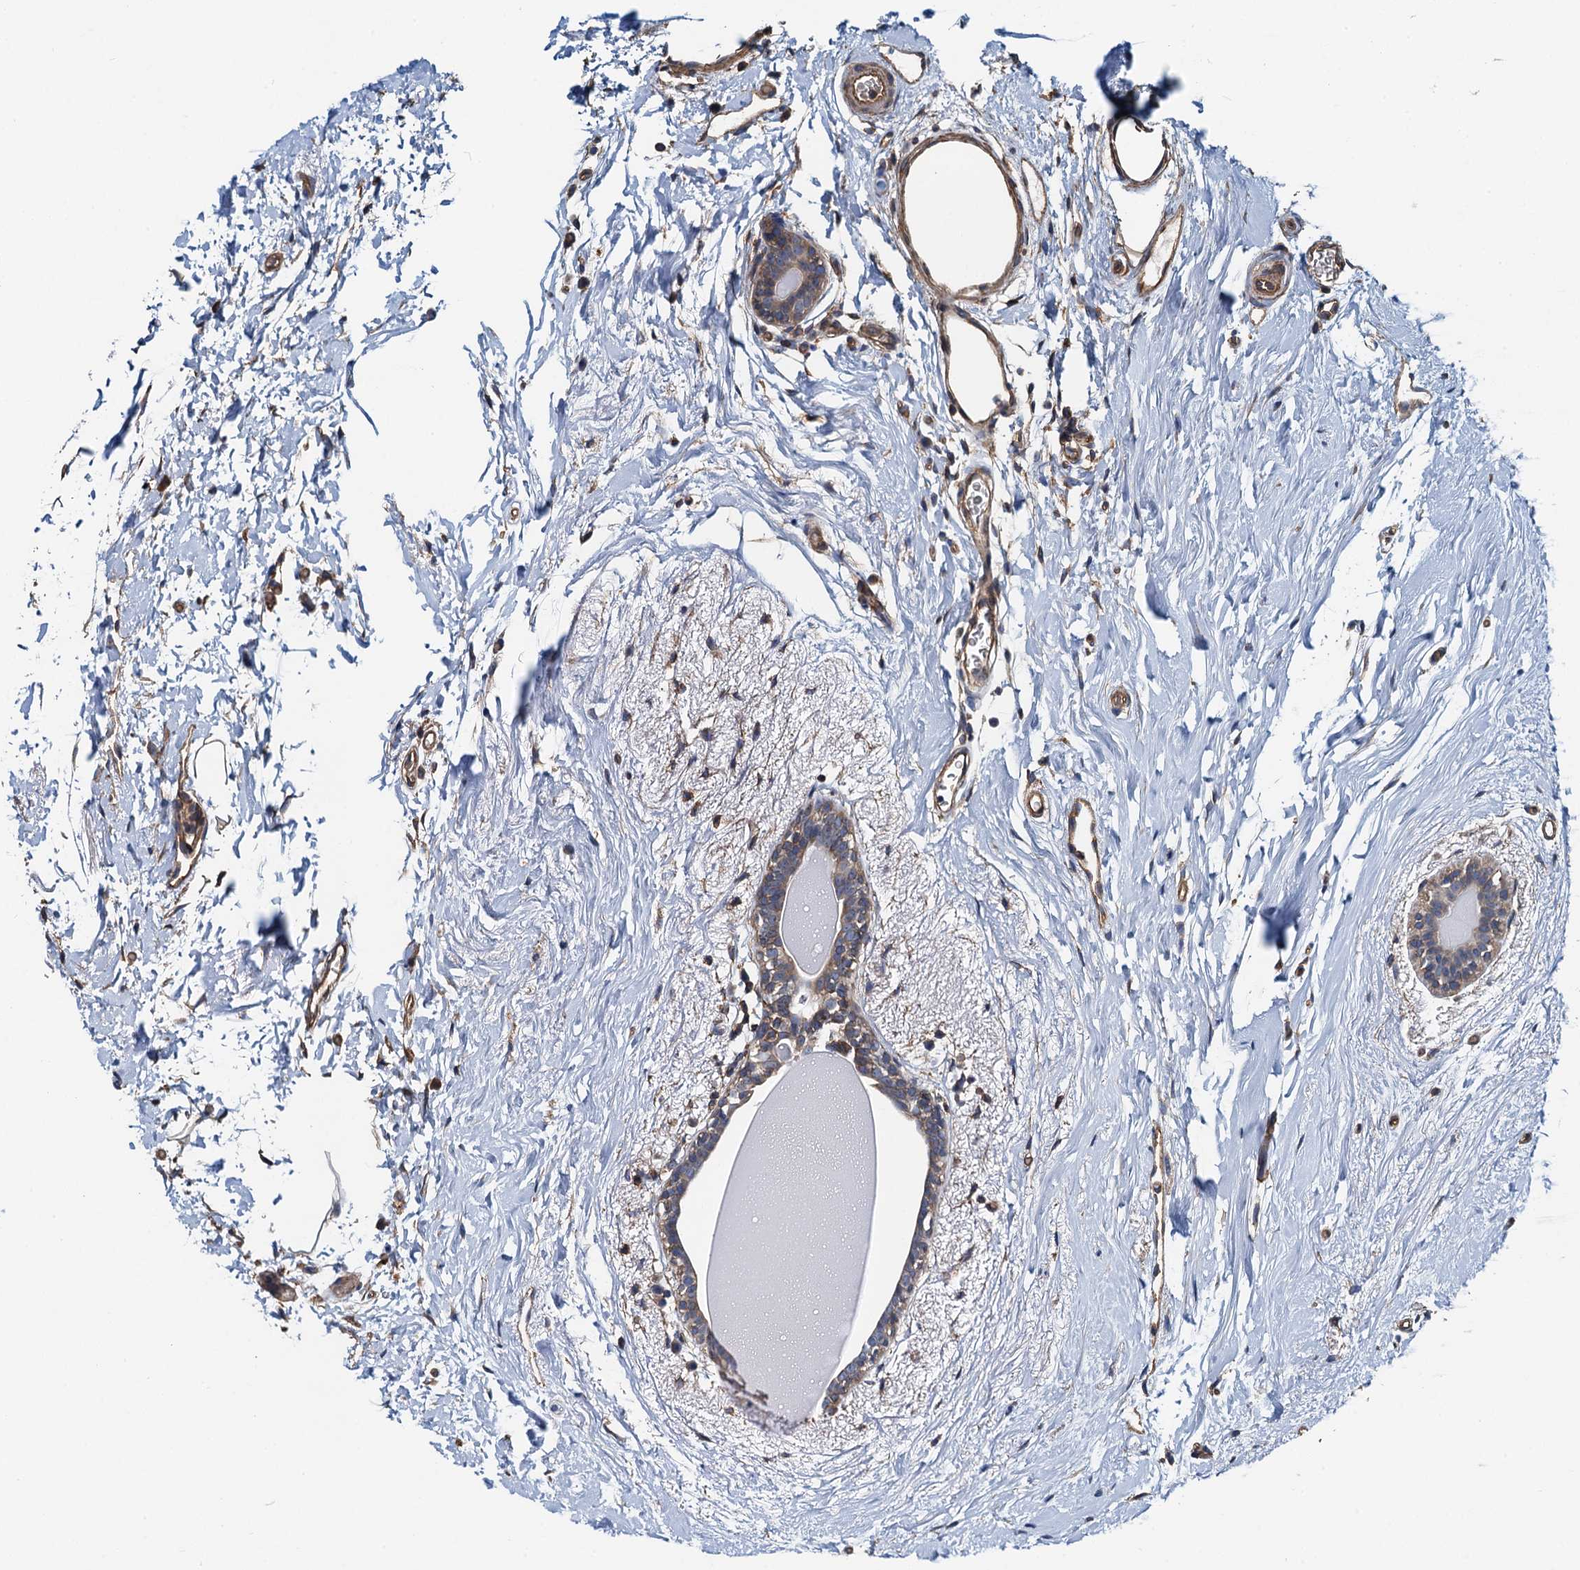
{"staining": {"intensity": "weak", "quantity": ">75%", "location": "cytoplasmic/membranous"}, "tissue": "breast cancer", "cell_type": "Tumor cells", "image_type": "cancer", "snomed": [{"axis": "morphology", "description": "Normal tissue, NOS"}, {"axis": "morphology", "description": "Duct carcinoma"}, {"axis": "topography", "description": "Breast"}], "caption": "High-power microscopy captured an IHC micrograph of breast intraductal carcinoma, revealing weak cytoplasmic/membranous staining in approximately >75% of tumor cells.", "gene": "ROGDI", "patient": {"sex": "female", "age": 62}}